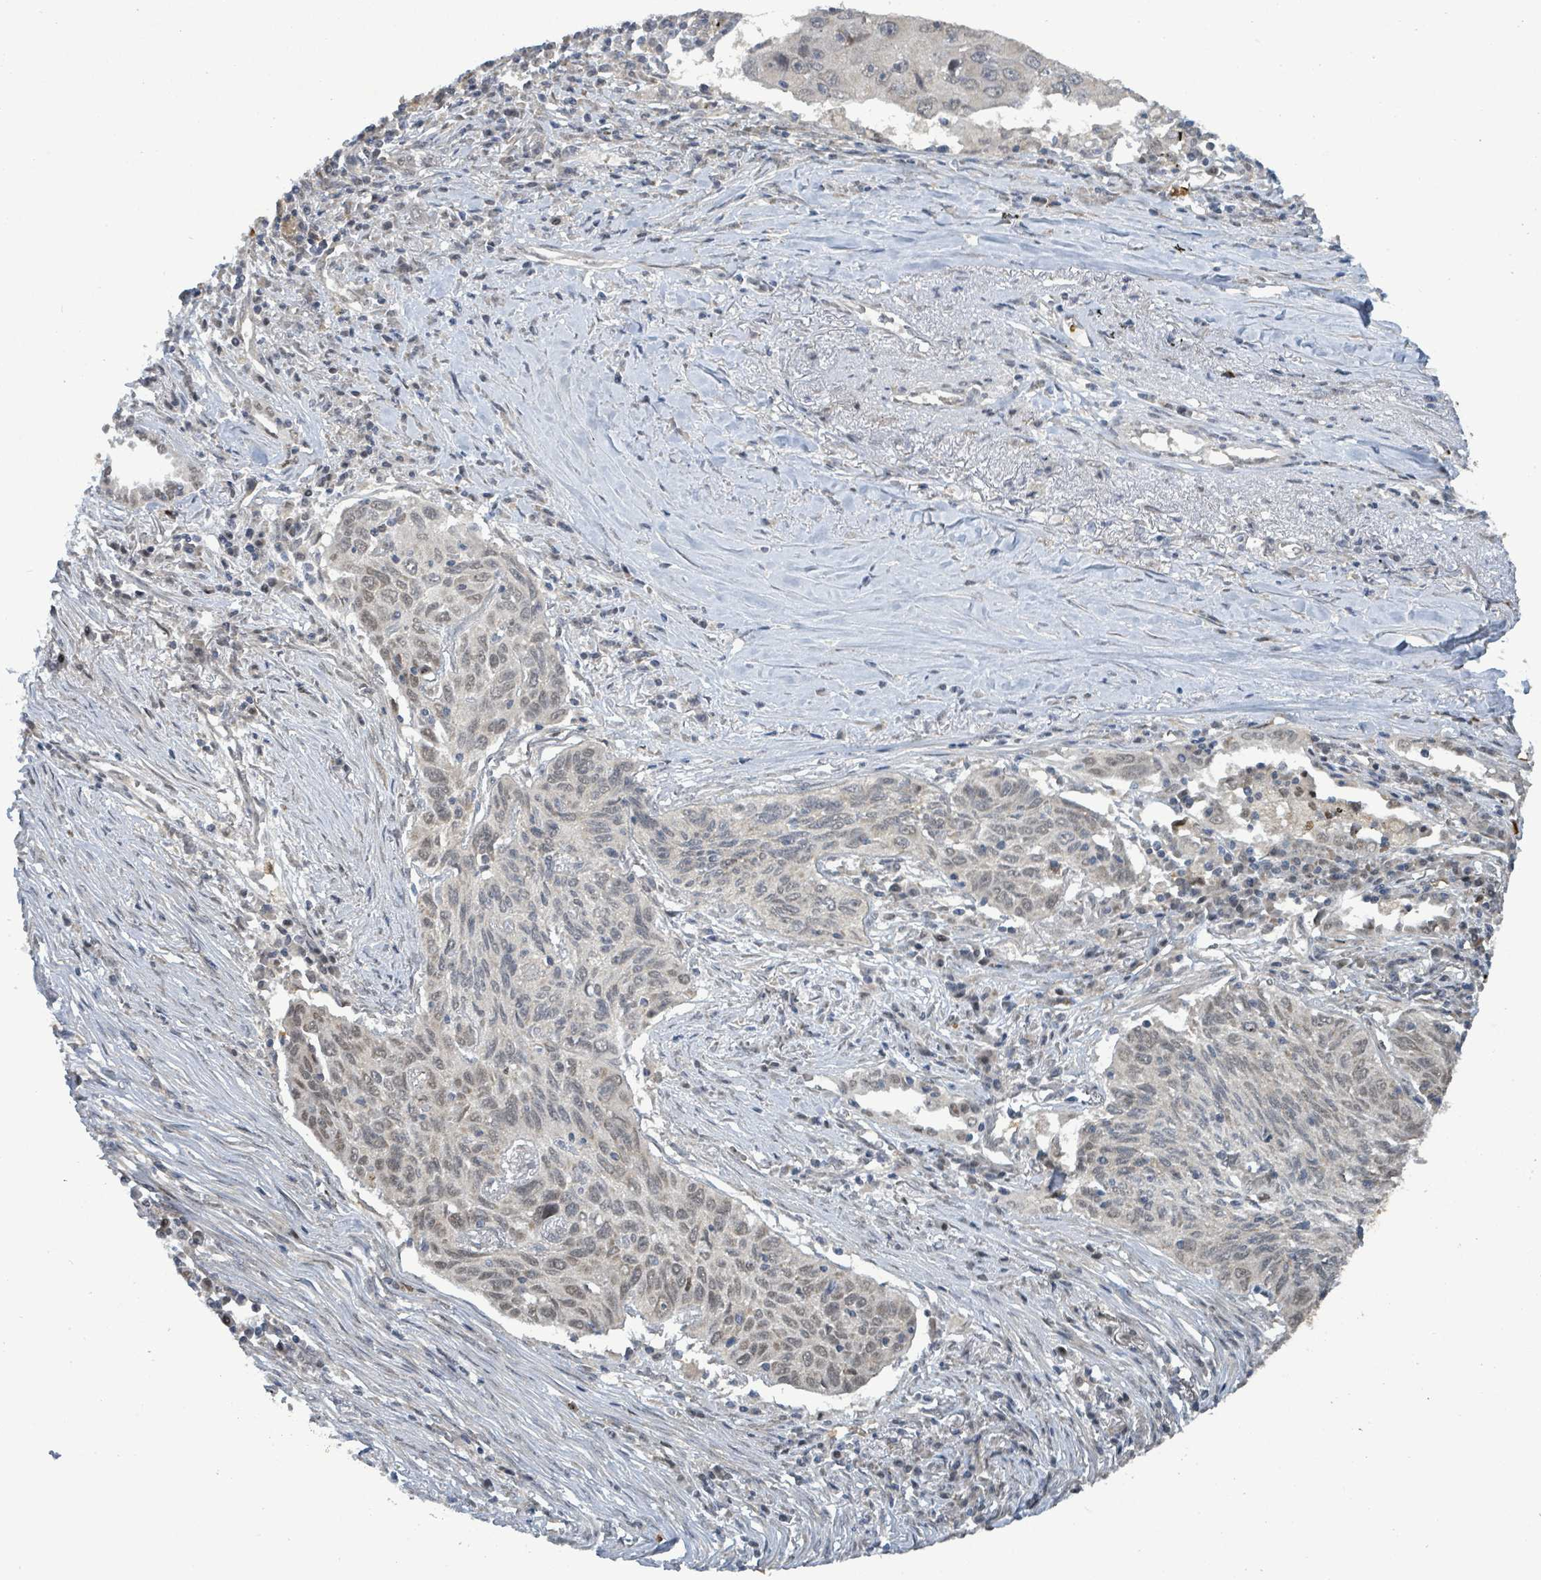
{"staining": {"intensity": "negative", "quantity": "none", "location": "none"}, "tissue": "lung cancer", "cell_type": "Tumor cells", "image_type": "cancer", "snomed": [{"axis": "morphology", "description": "Squamous cell carcinoma, NOS"}, {"axis": "topography", "description": "Lung"}], "caption": "Immunohistochemistry of lung cancer shows no expression in tumor cells. (DAB (3,3'-diaminobenzidine) immunohistochemistry with hematoxylin counter stain).", "gene": "COQ6", "patient": {"sex": "female", "age": 66}}